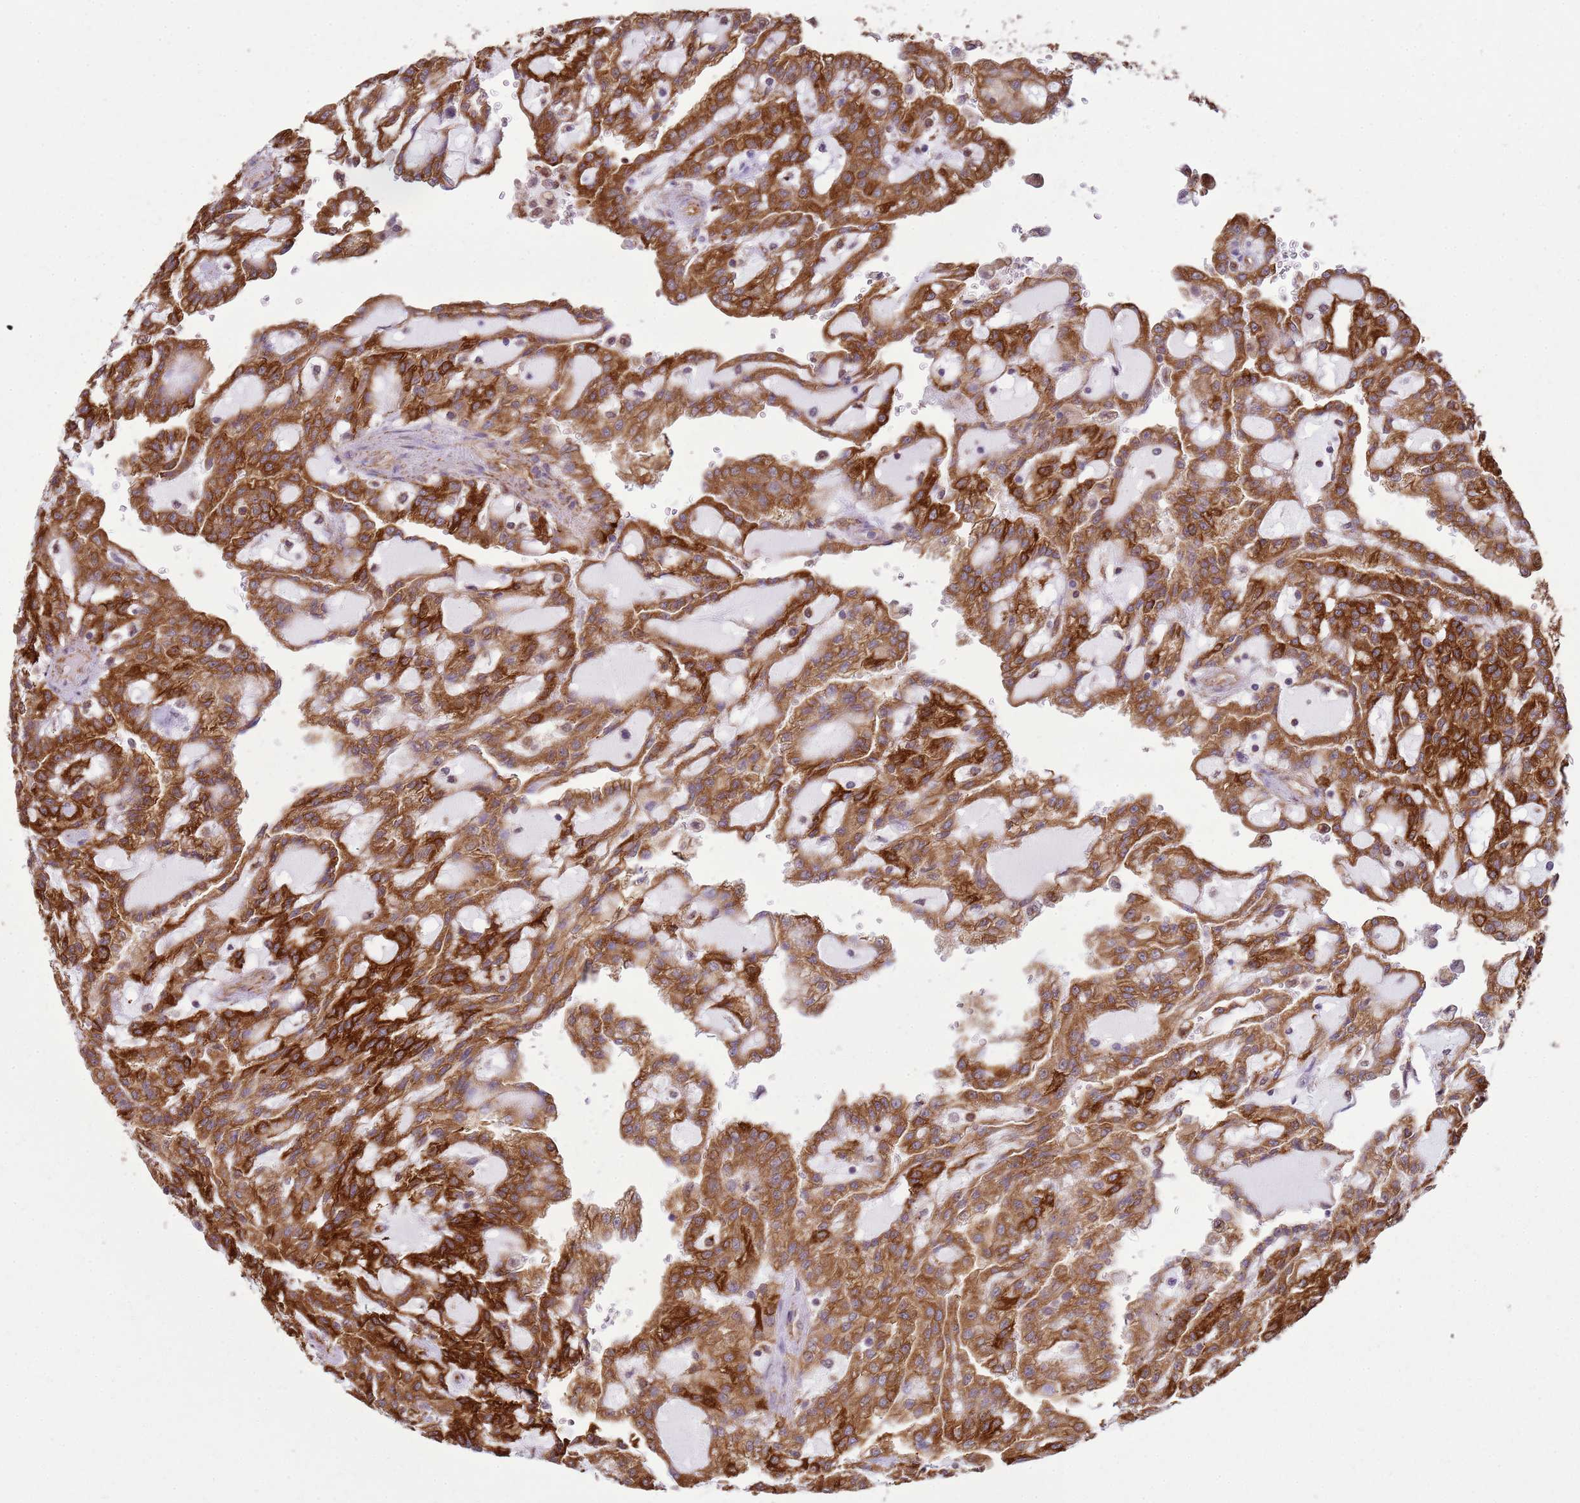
{"staining": {"intensity": "strong", "quantity": ">75%", "location": "cytoplasmic/membranous"}, "tissue": "renal cancer", "cell_type": "Tumor cells", "image_type": "cancer", "snomed": [{"axis": "morphology", "description": "Adenocarcinoma, NOS"}, {"axis": "topography", "description": "Kidney"}], "caption": "Immunohistochemistry (DAB (3,3'-diaminobenzidine)) staining of human adenocarcinoma (renal) shows strong cytoplasmic/membranous protein expression in approximately >75% of tumor cells.", "gene": "GABRE", "patient": {"sex": "male", "age": 63}}